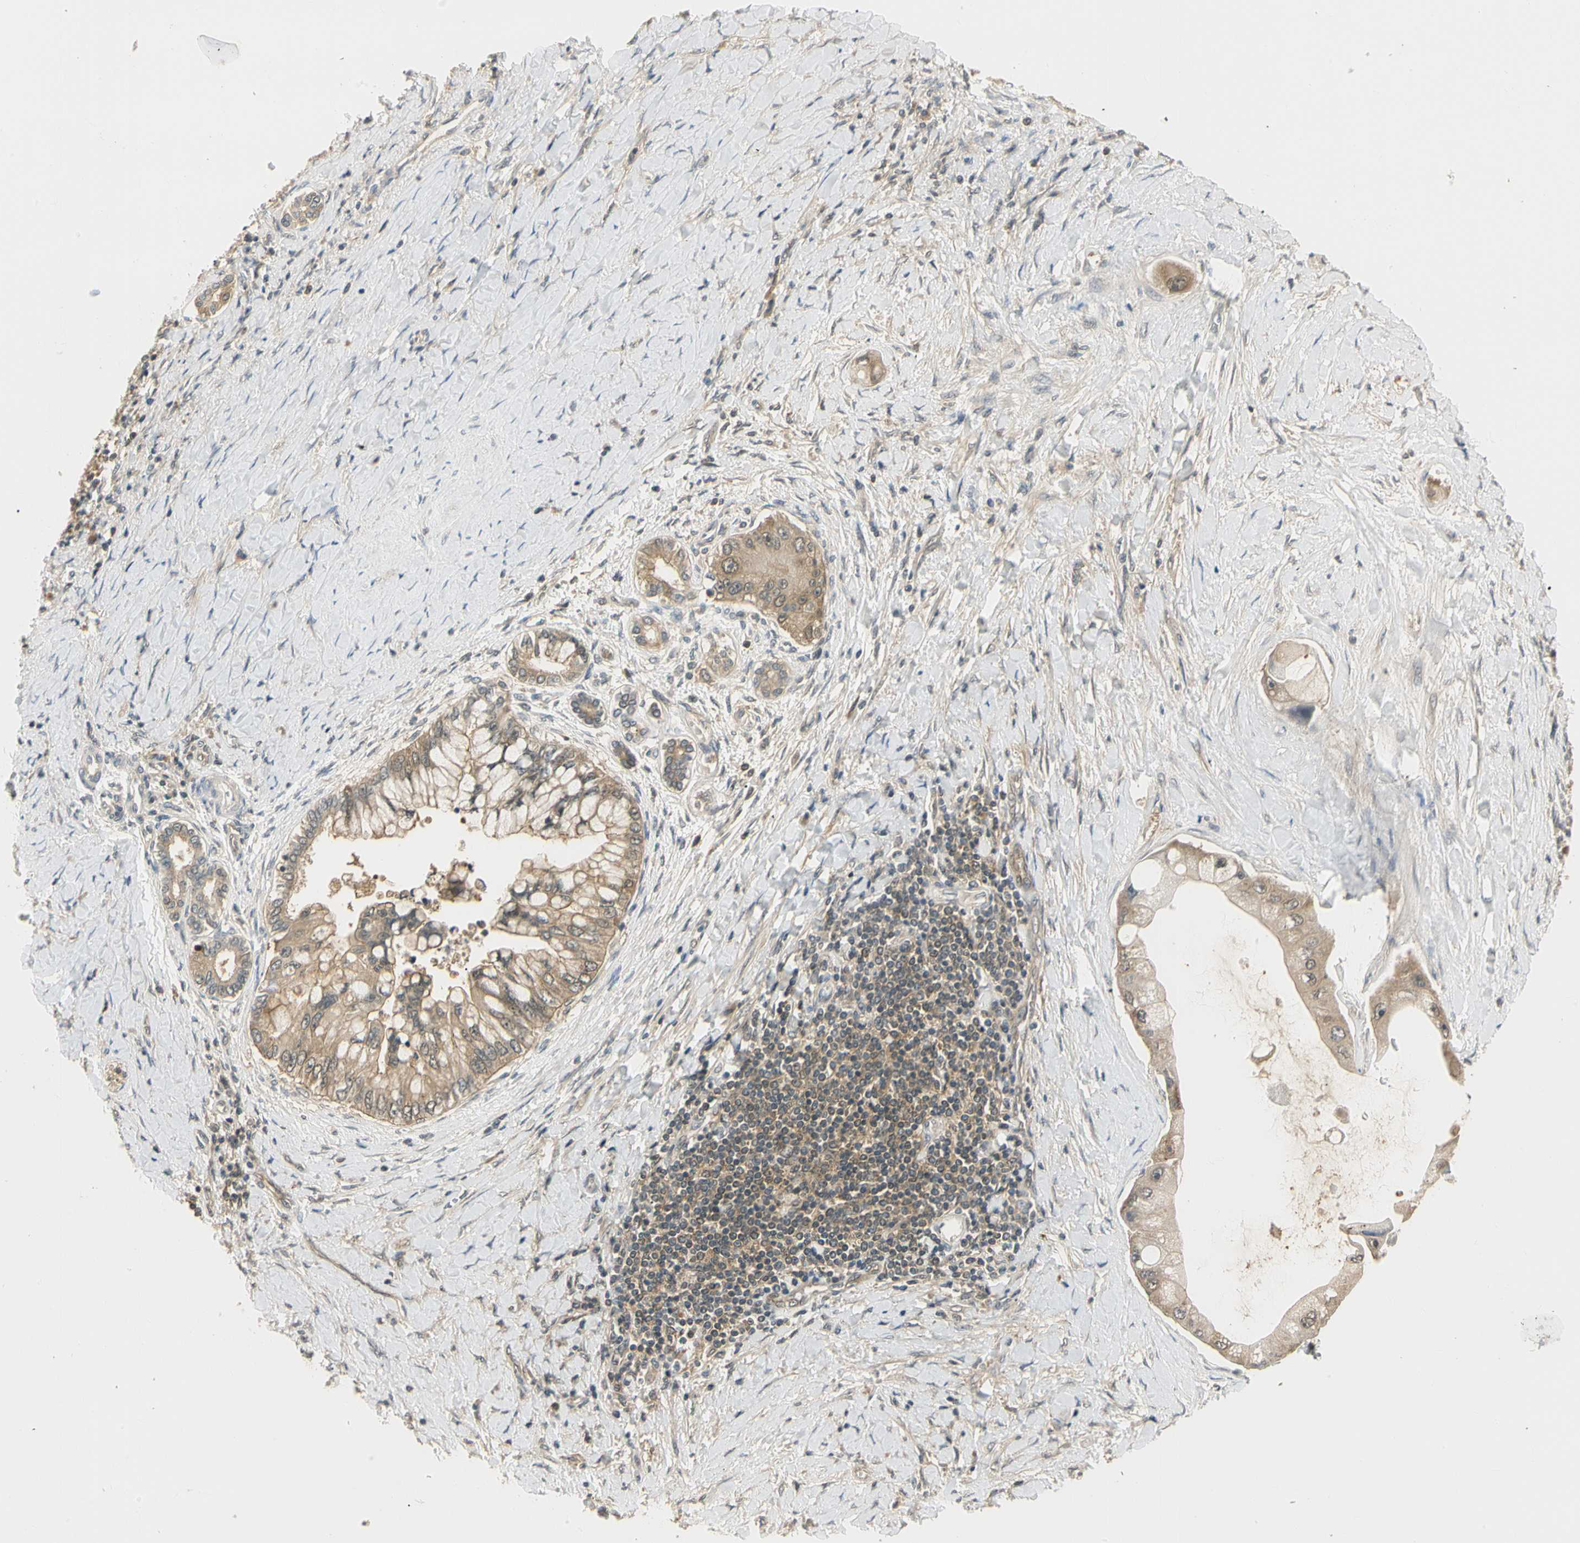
{"staining": {"intensity": "weak", "quantity": ">75%", "location": "cytoplasmic/membranous"}, "tissue": "liver cancer", "cell_type": "Tumor cells", "image_type": "cancer", "snomed": [{"axis": "morphology", "description": "Normal tissue, NOS"}, {"axis": "morphology", "description": "Cholangiocarcinoma"}, {"axis": "topography", "description": "Liver"}, {"axis": "topography", "description": "Peripheral nerve tissue"}], "caption": "Human liver cholangiocarcinoma stained with a brown dye displays weak cytoplasmic/membranous positive staining in about >75% of tumor cells.", "gene": "UBE2Z", "patient": {"sex": "male", "age": 50}}